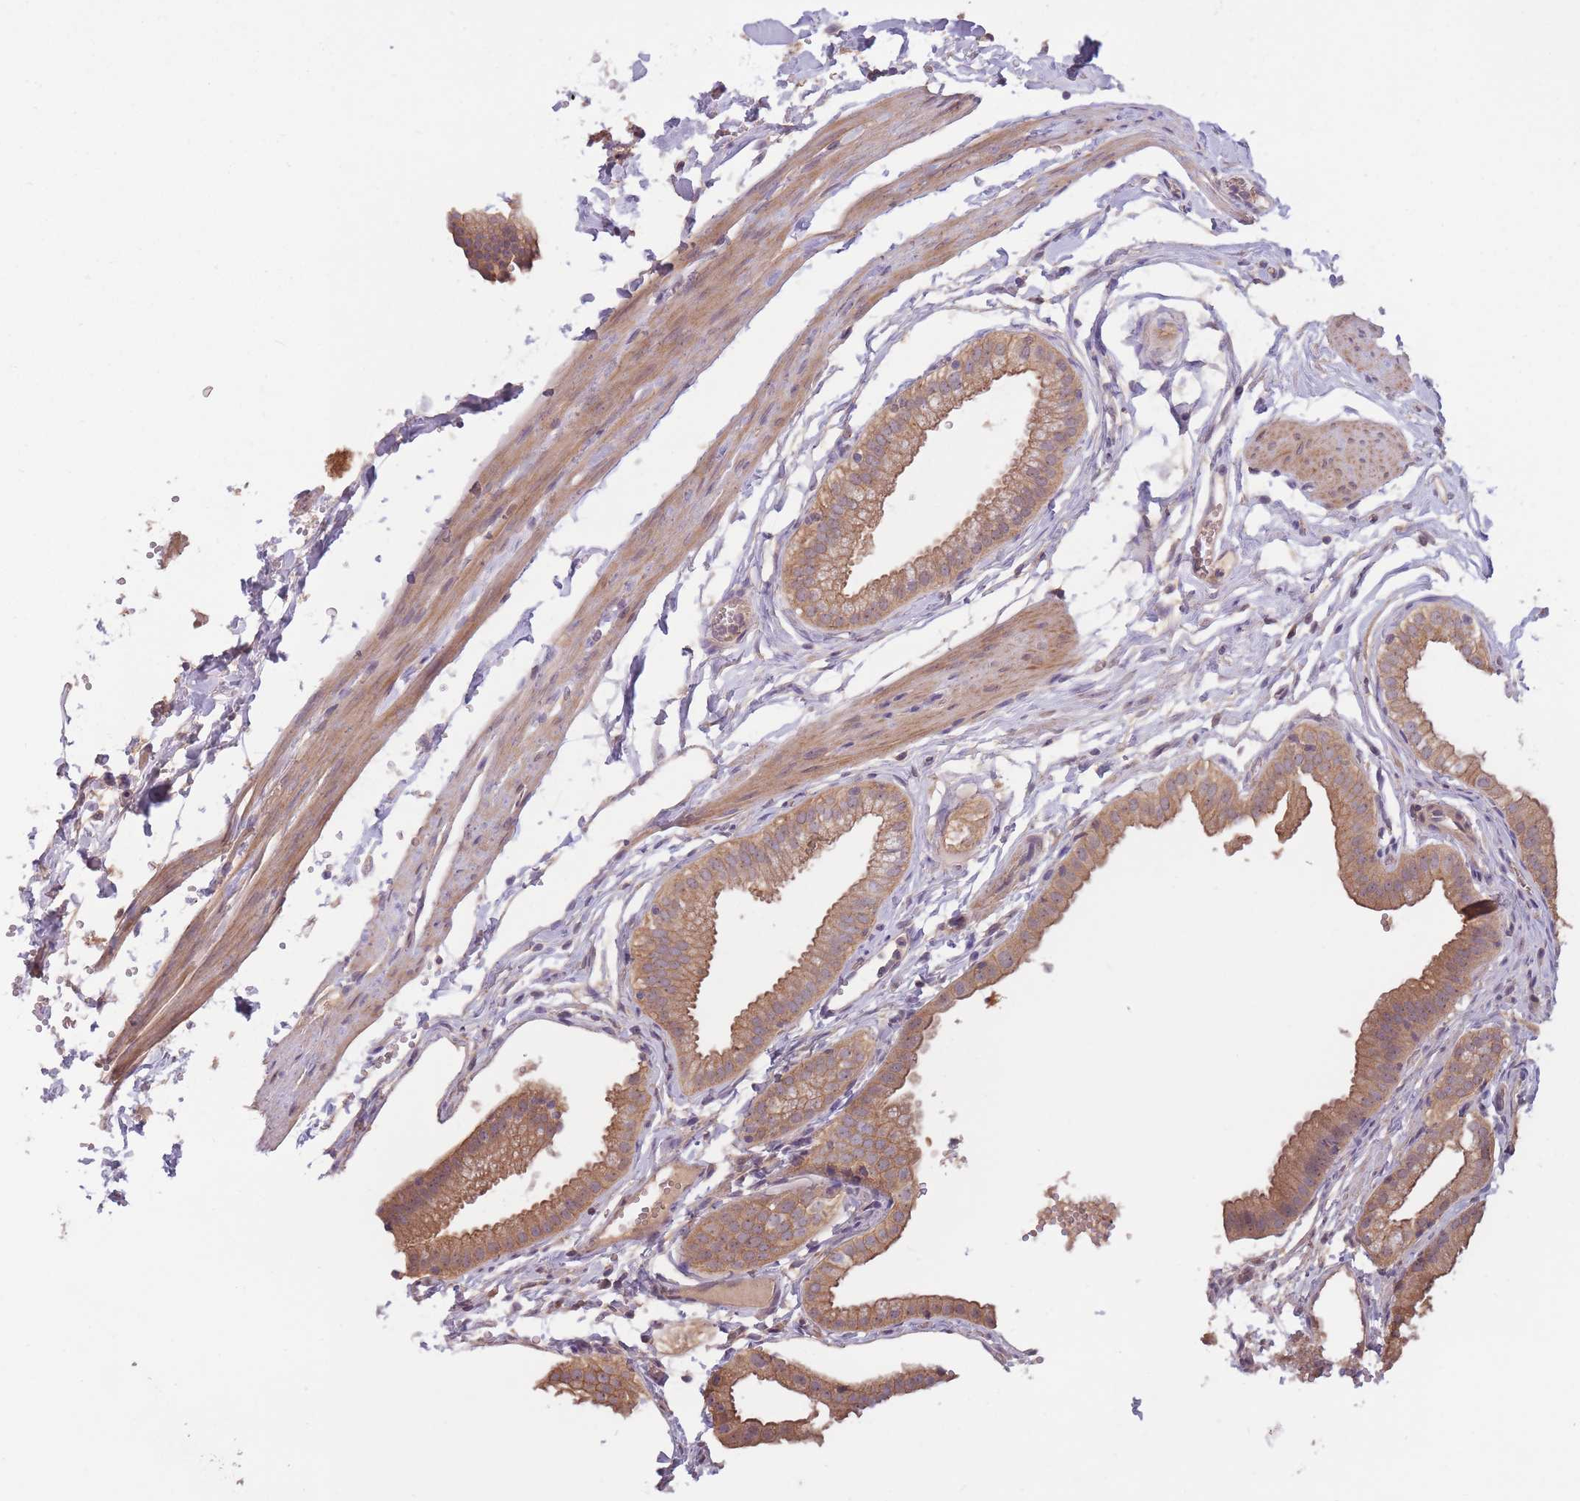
{"staining": {"intensity": "moderate", "quantity": ">75%", "location": "cytoplasmic/membranous"}, "tissue": "gallbladder", "cell_type": "Glandular cells", "image_type": "normal", "snomed": [{"axis": "morphology", "description": "Normal tissue, NOS"}, {"axis": "topography", "description": "Gallbladder"}], "caption": "Brown immunohistochemical staining in benign human gallbladder exhibits moderate cytoplasmic/membranous expression in about >75% of glandular cells. The protein of interest is shown in brown color, while the nuclei are stained blue.", "gene": "KIAA1755", "patient": {"sex": "female", "age": 61}}